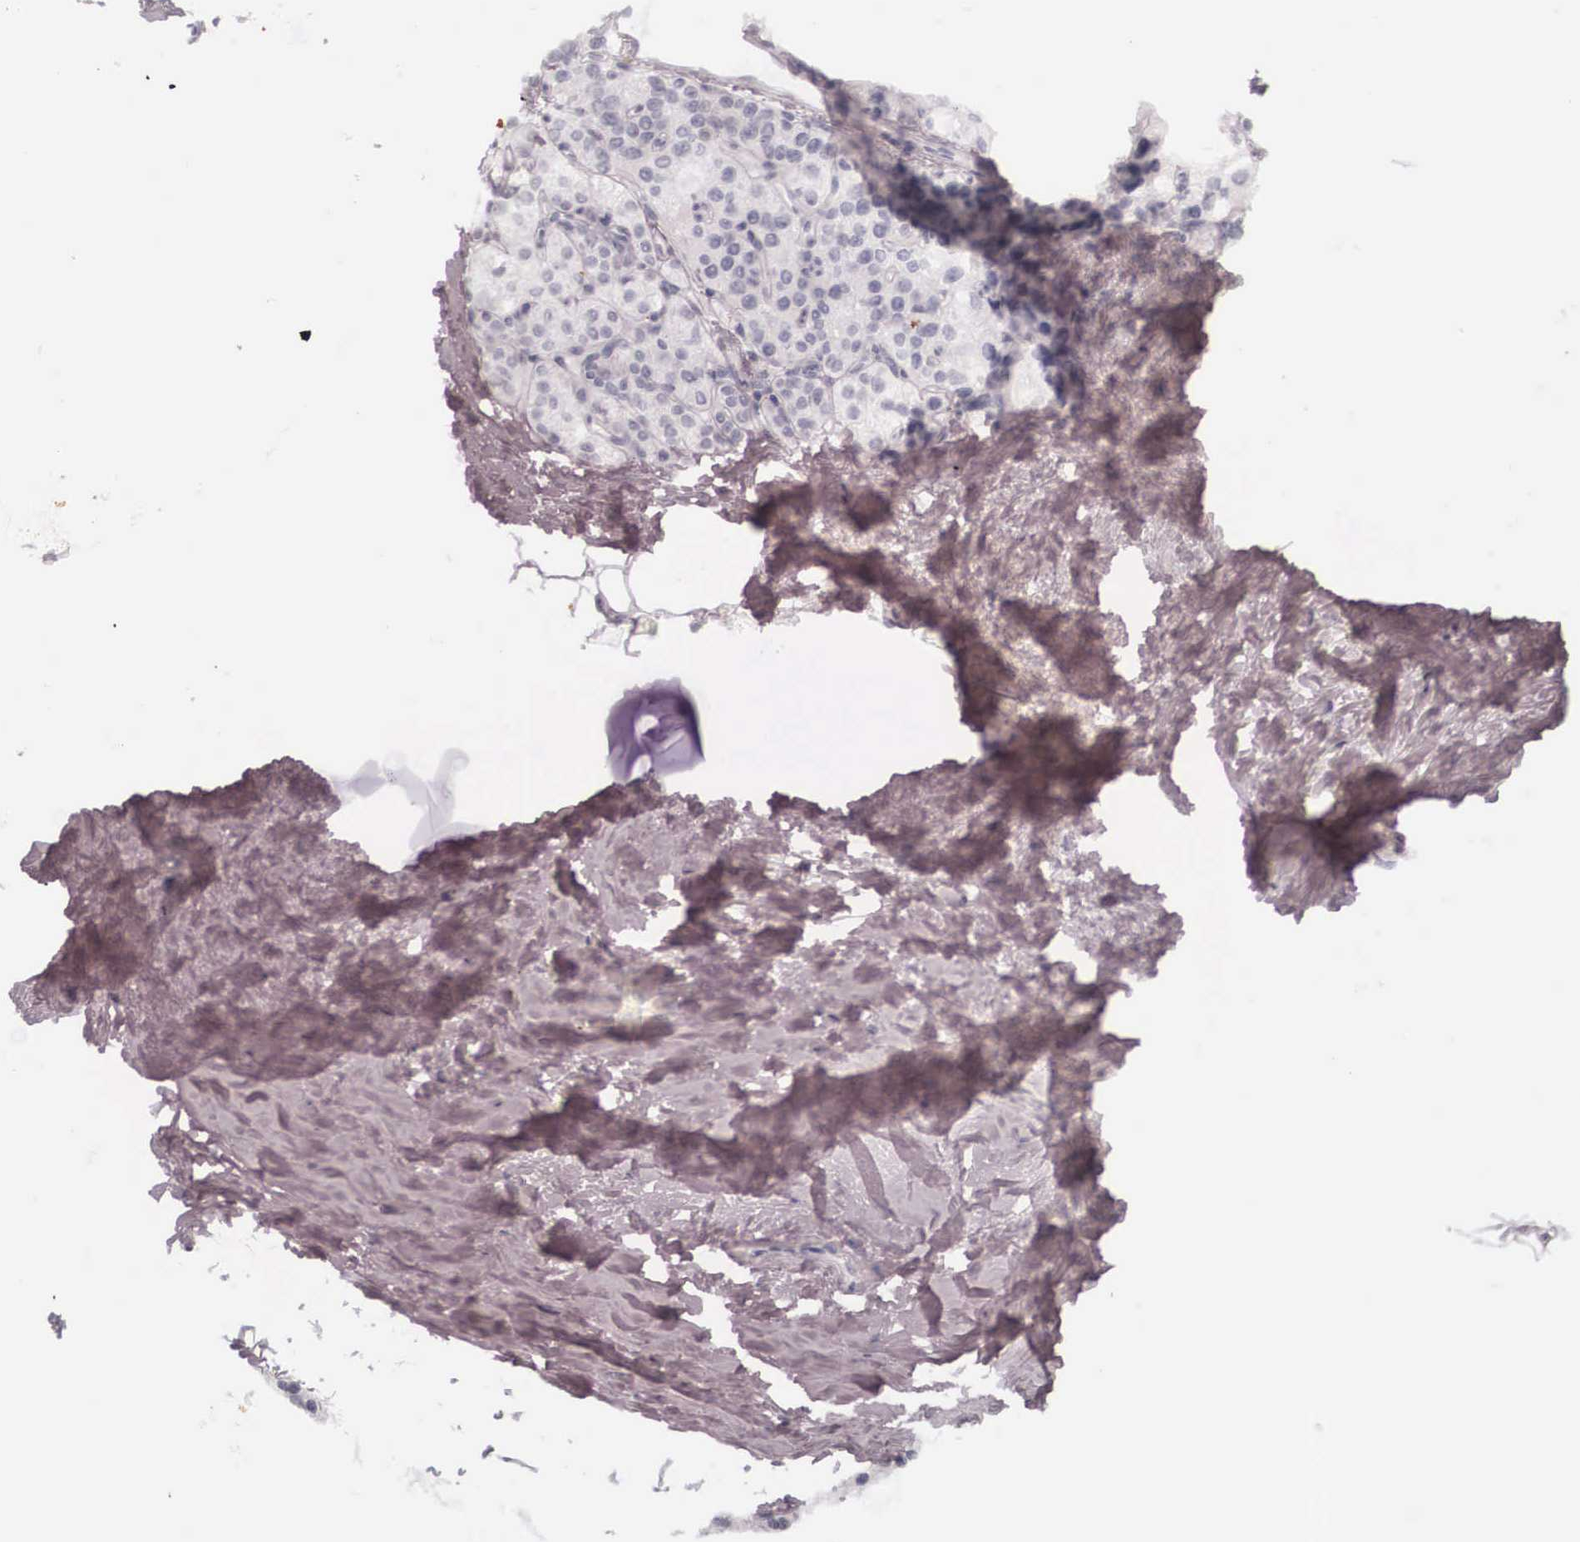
{"staining": {"intensity": "negative", "quantity": "none", "location": "none"}, "tissue": "parathyroid gland", "cell_type": "Glandular cells", "image_type": "normal", "snomed": [{"axis": "morphology", "description": "Normal tissue, NOS"}, {"axis": "topography", "description": "Parathyroid gland"}], "caption": "High magnification brightfield microscopy of unremarkable parathyroid gland stained with DAB (brown) and counterstained with hematoxylin (blue): glandular cells show no significant expression.", "gene": "KRT14", "patient": {"sex": "female", "age": 54}}